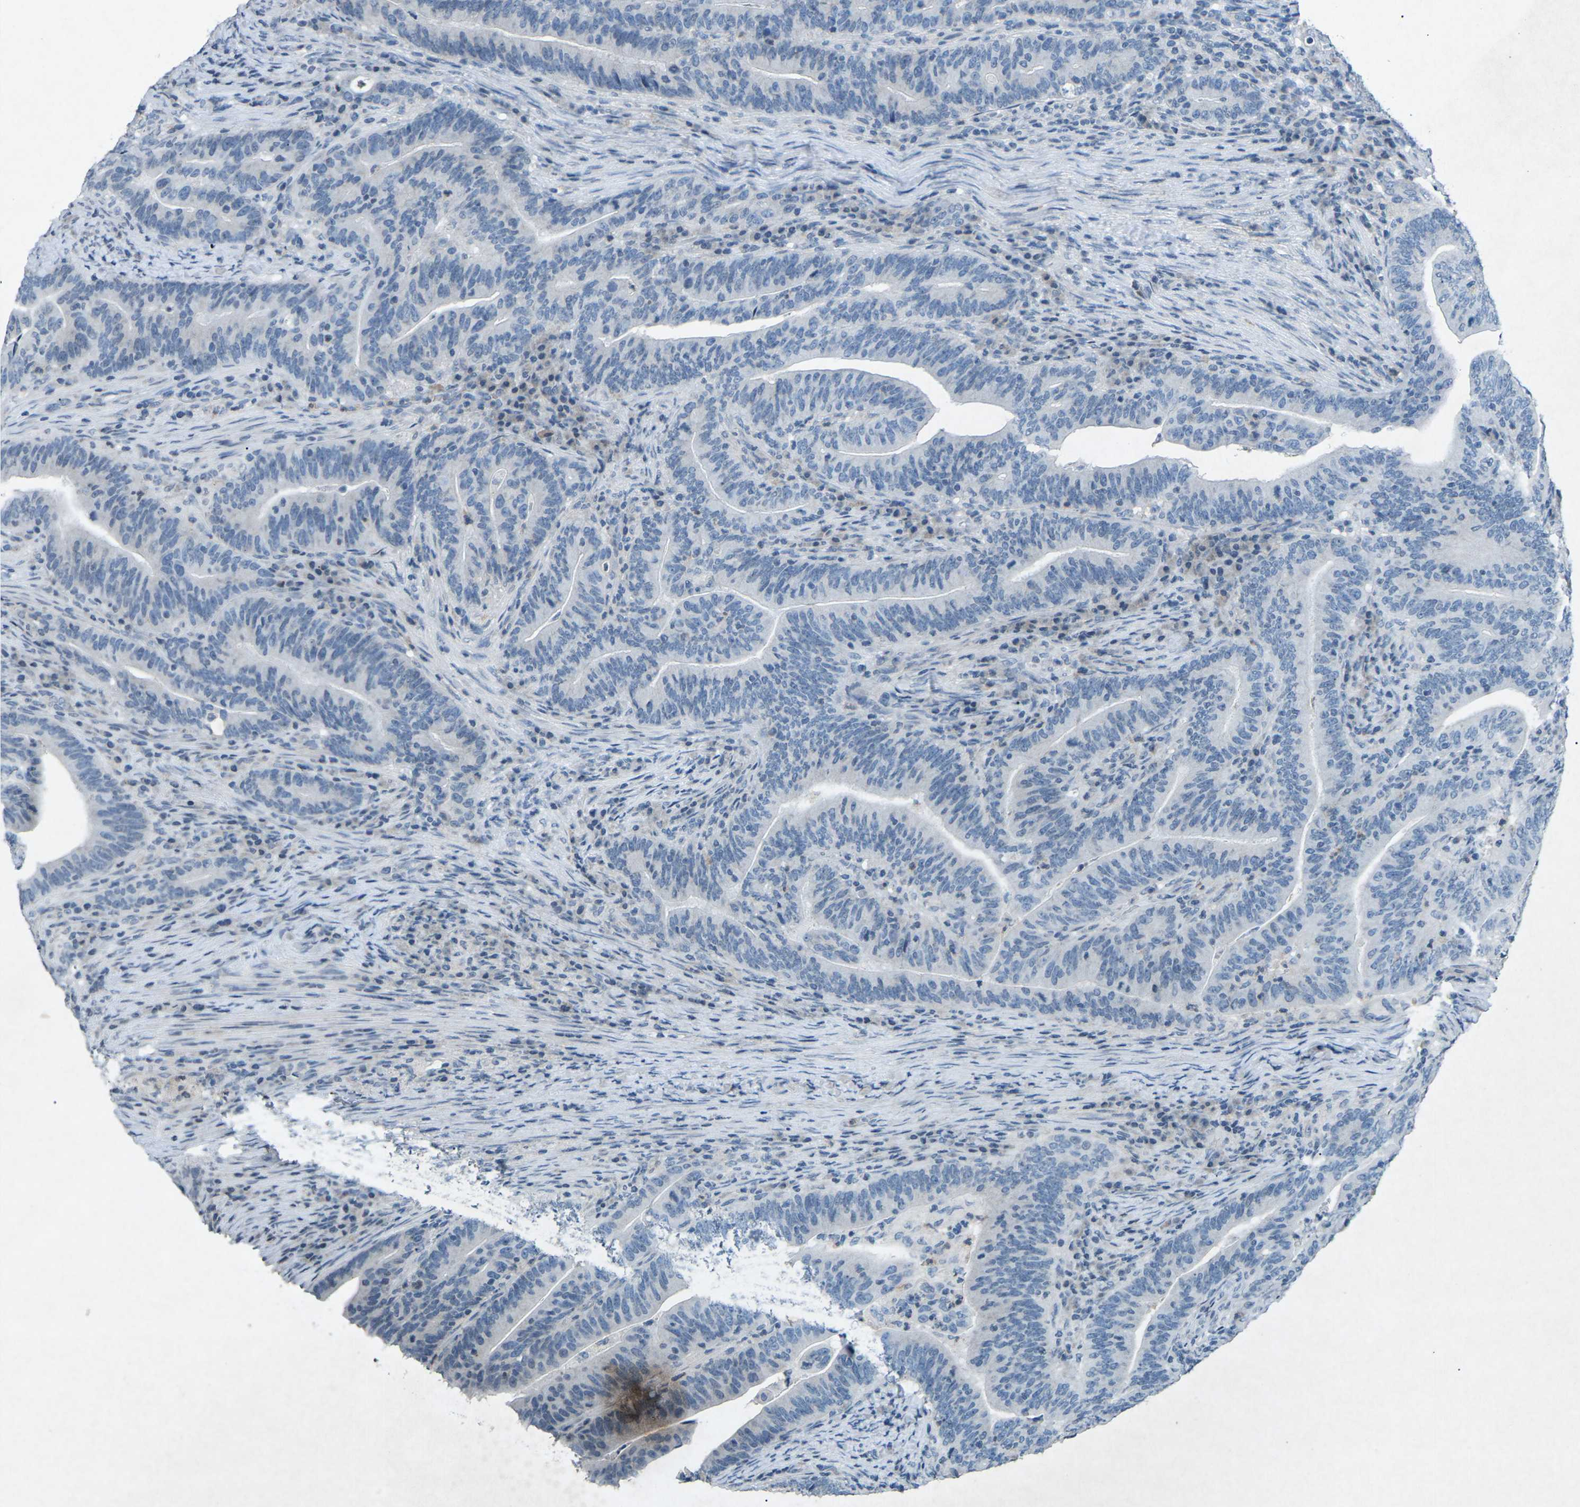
{"staining": {"intensity": "negative", "quantity": "none", "location": "none"}, "tissue": "colorectal cancer", "cell_type": "Tumor cells", "image_type": "cancer", "snomed": [{"axis": "morphology", "description": "Normal tissue, NOS"}, {"axis": "morphology", "description": "Adenocarcinoma, NOS"}, {"axis": "topography", "description": "Colon"}], "caption": "Adenocarcinoma (colorectal) was stained to show a protein in brown. There is no significant expression in tumor cells.", "gene": "A1BG", "patient": {"sex": "female", "age": 66}}